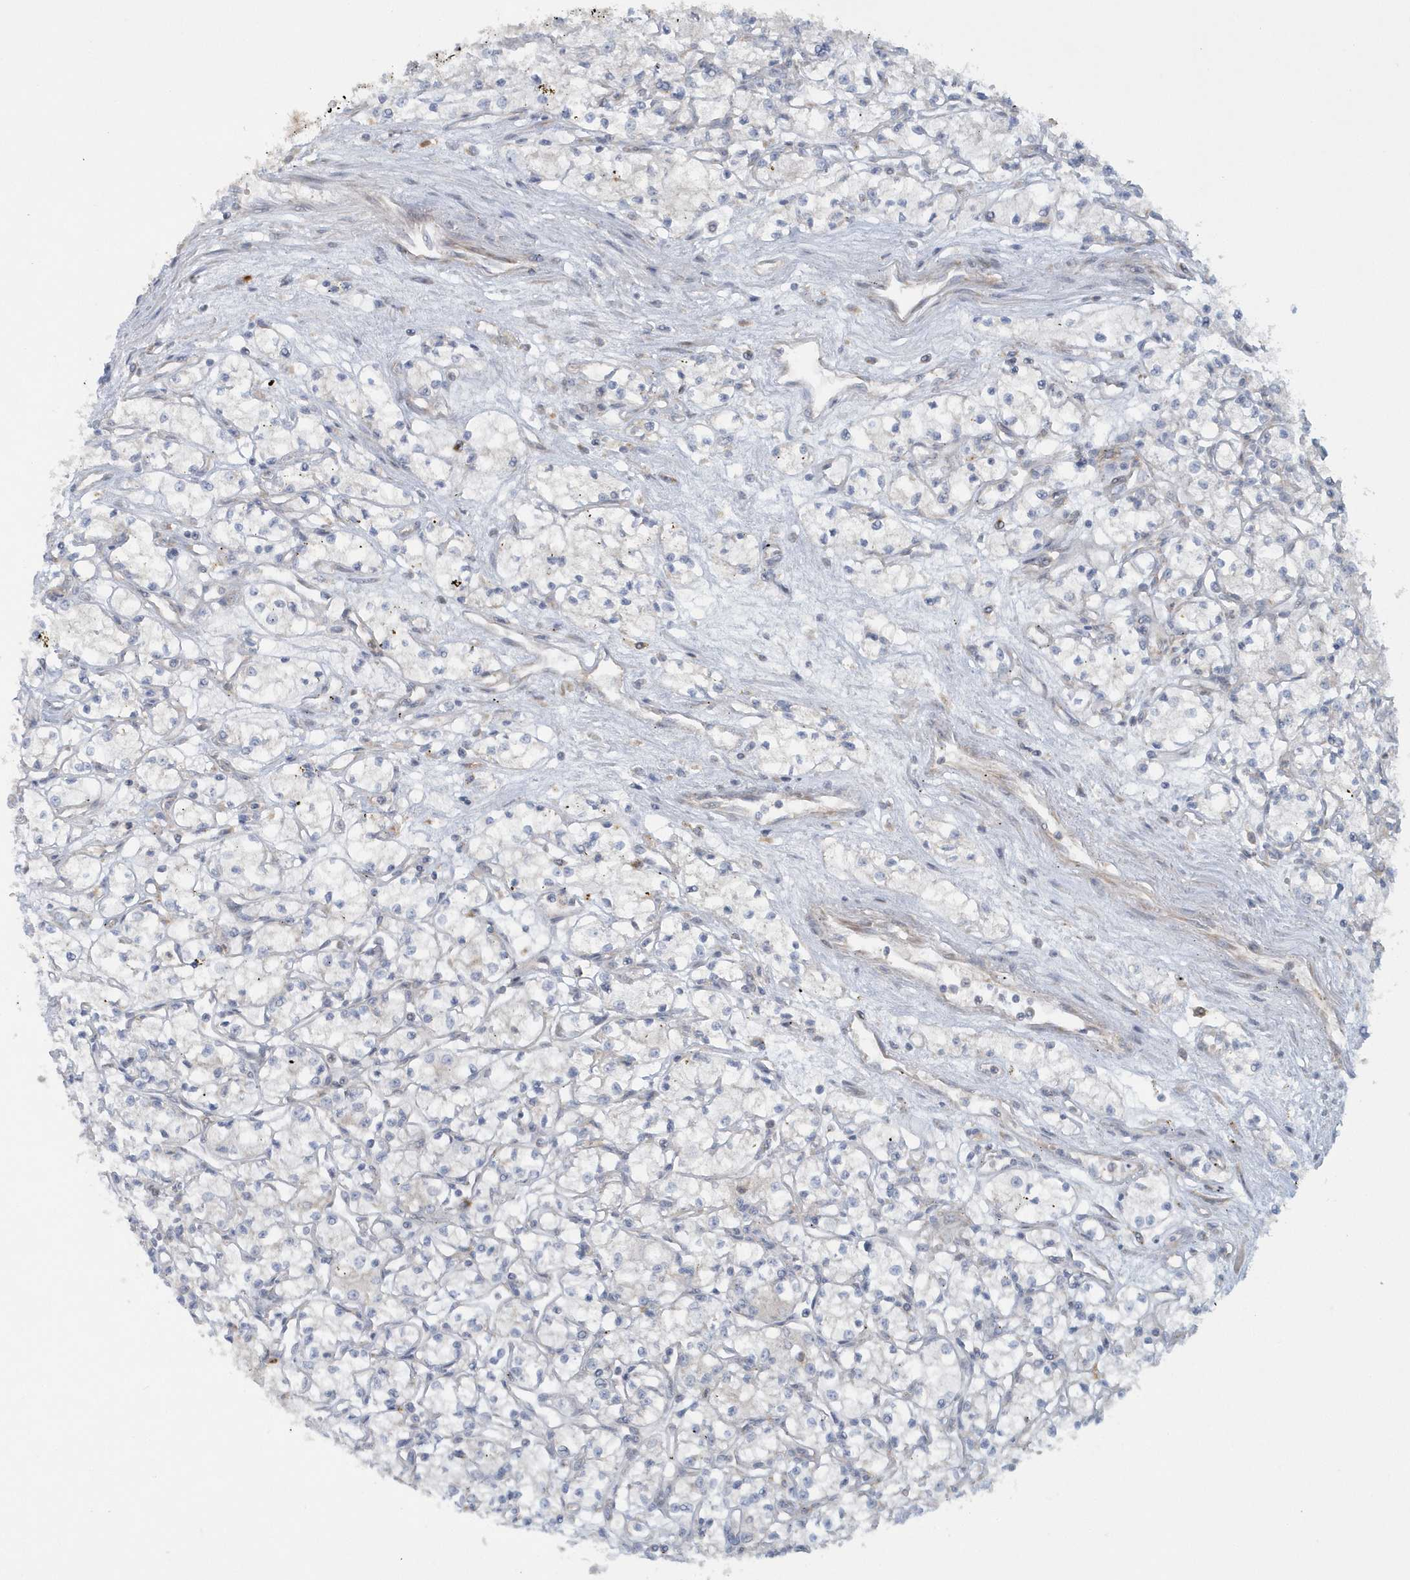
{"staining": {"intensity": "negative", "quantity": "none", "location": "none"}, "tissue": "renal cancer", "cell_type": "Tumor cells", "image_type": "cancer", "snomed": [{"axis": "morphology", "description": "Adenocarcinoma, NOS"}, {"axis": "topography", "description": "Kidney"}], "caption": "This is an immunohistochemistry (IHC) image of human renal adenocarcinoma. There is no positivity in tumor cells.", "gene": "CNOT10", "patient": {"sex": "male", "age": 59}}